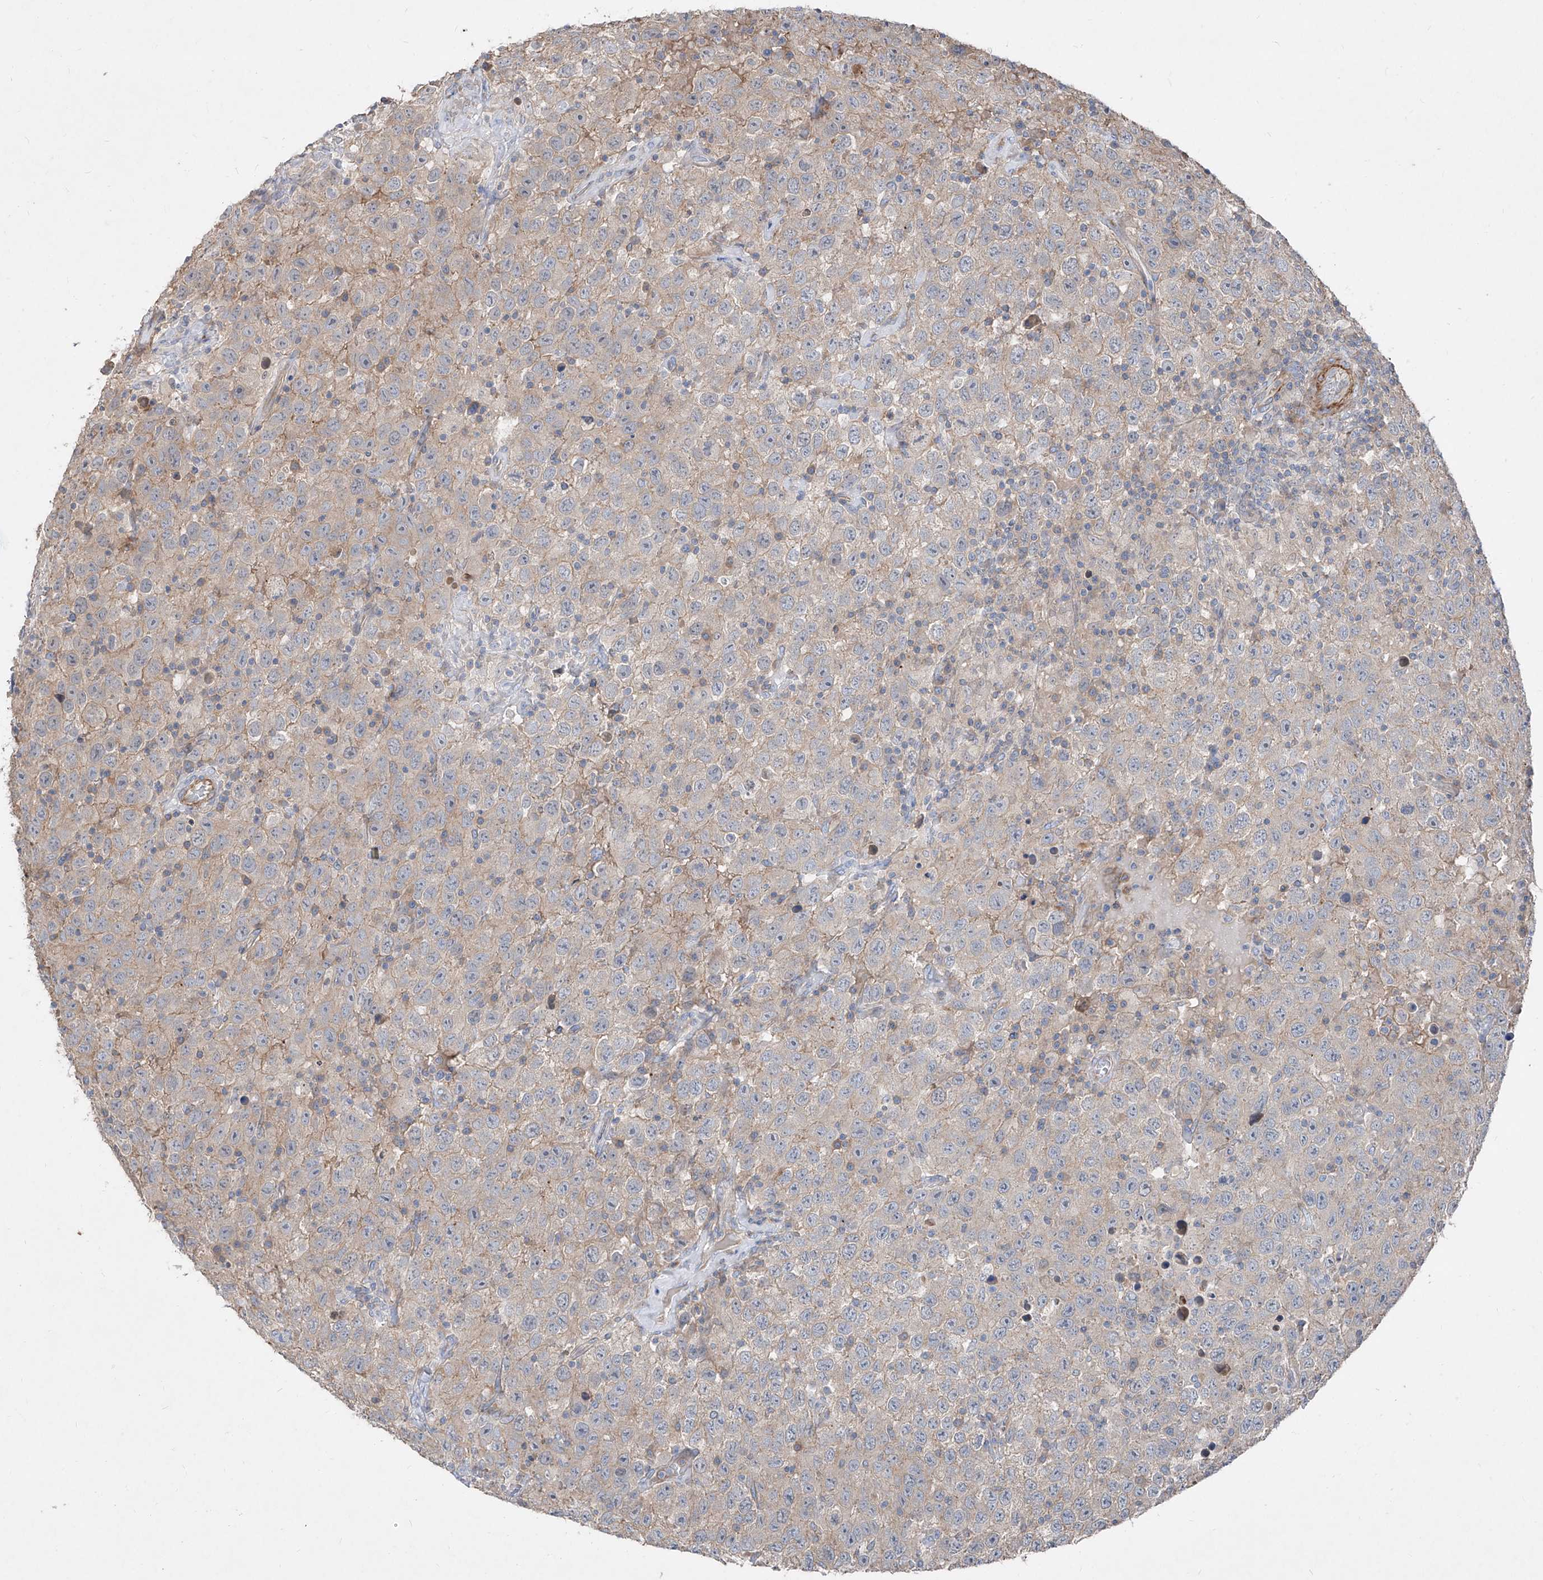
{"staining": {"intensity": "weak", "quantity": "25%-75%", "location": "cytoplasmic/membranous"}, "tissue": "testis cancer", "cell_type": "Tumor cells", "image_type": "cancer", "snomed": [{"axis": "morphology", "description": "Seminoma, NOS"}, {"axis": "topography", "description": "Testis"}], "caption": "Testis cancer (seminoma) stained with IHC shows weak cytoplasmic/membranous expression in about 25%-75% of tumor cells. (Stains: DAB in brown, nuclei in blue, Microscopy: brightfield microscopy at high magnification).", "gene": "UFD1", "patient": {"sex": "male", "age": 41}}